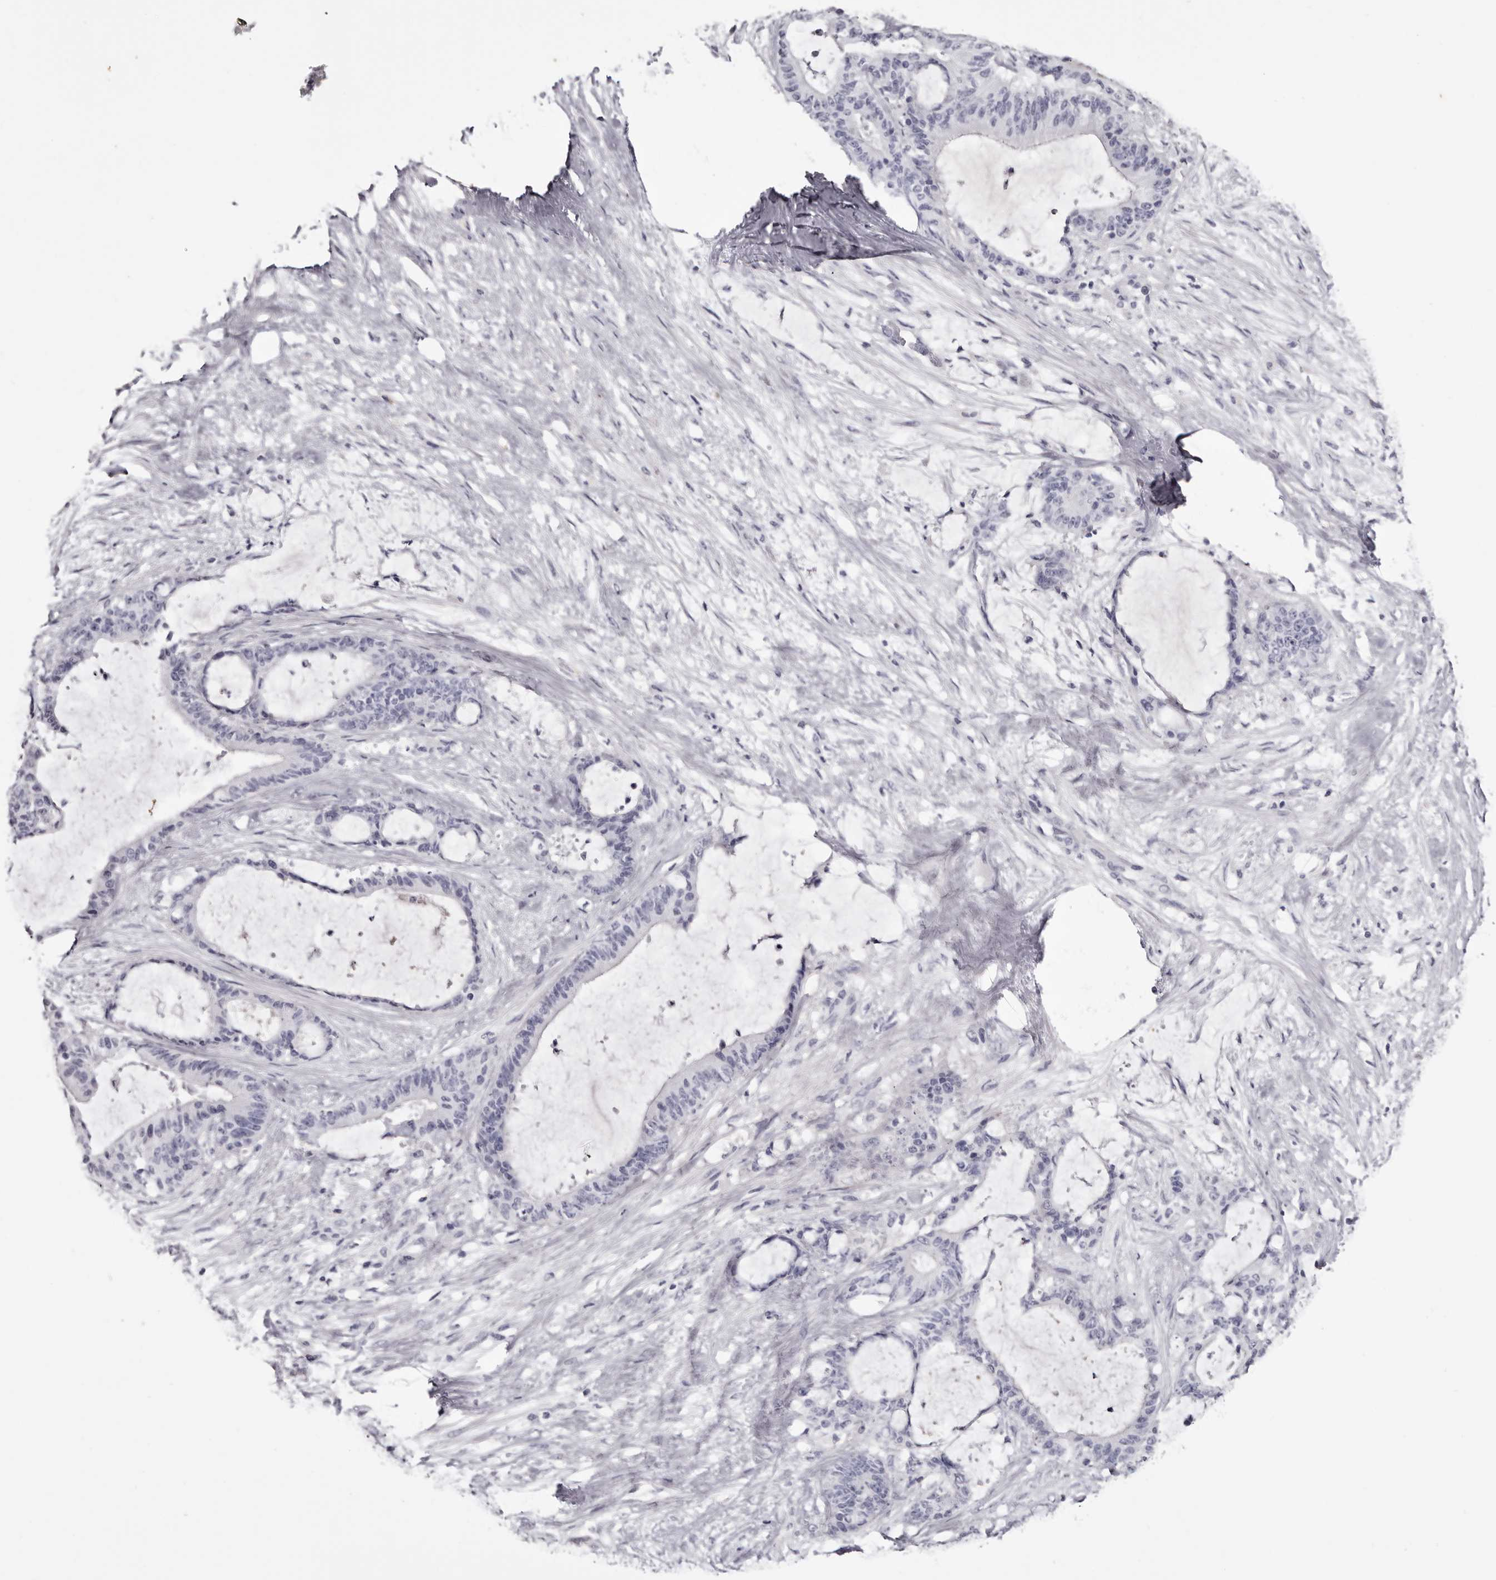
{"staining": {"intensity": "negative", "quantity": "none", "location": "none"}, "tissue": "liver cancer", "cell_type": "Tumor cells", "image_type": "cancer", "snomed": [{"axis": "morphology", "description": "Normal tissue, NOS"}, {"axis": "morphology", "description": "Cholangiocarcinoma"}, {"axis": "topography", "description": "Liver"}, {"axis": "topography", "description": "Peripheral nerve tissue"}], "caption": "The histopathology image shows no staining of tumor cells in cholangiocarcinoma (liver).", "gene": "CA6", "patient": {"sex": "female", "age": 73}}